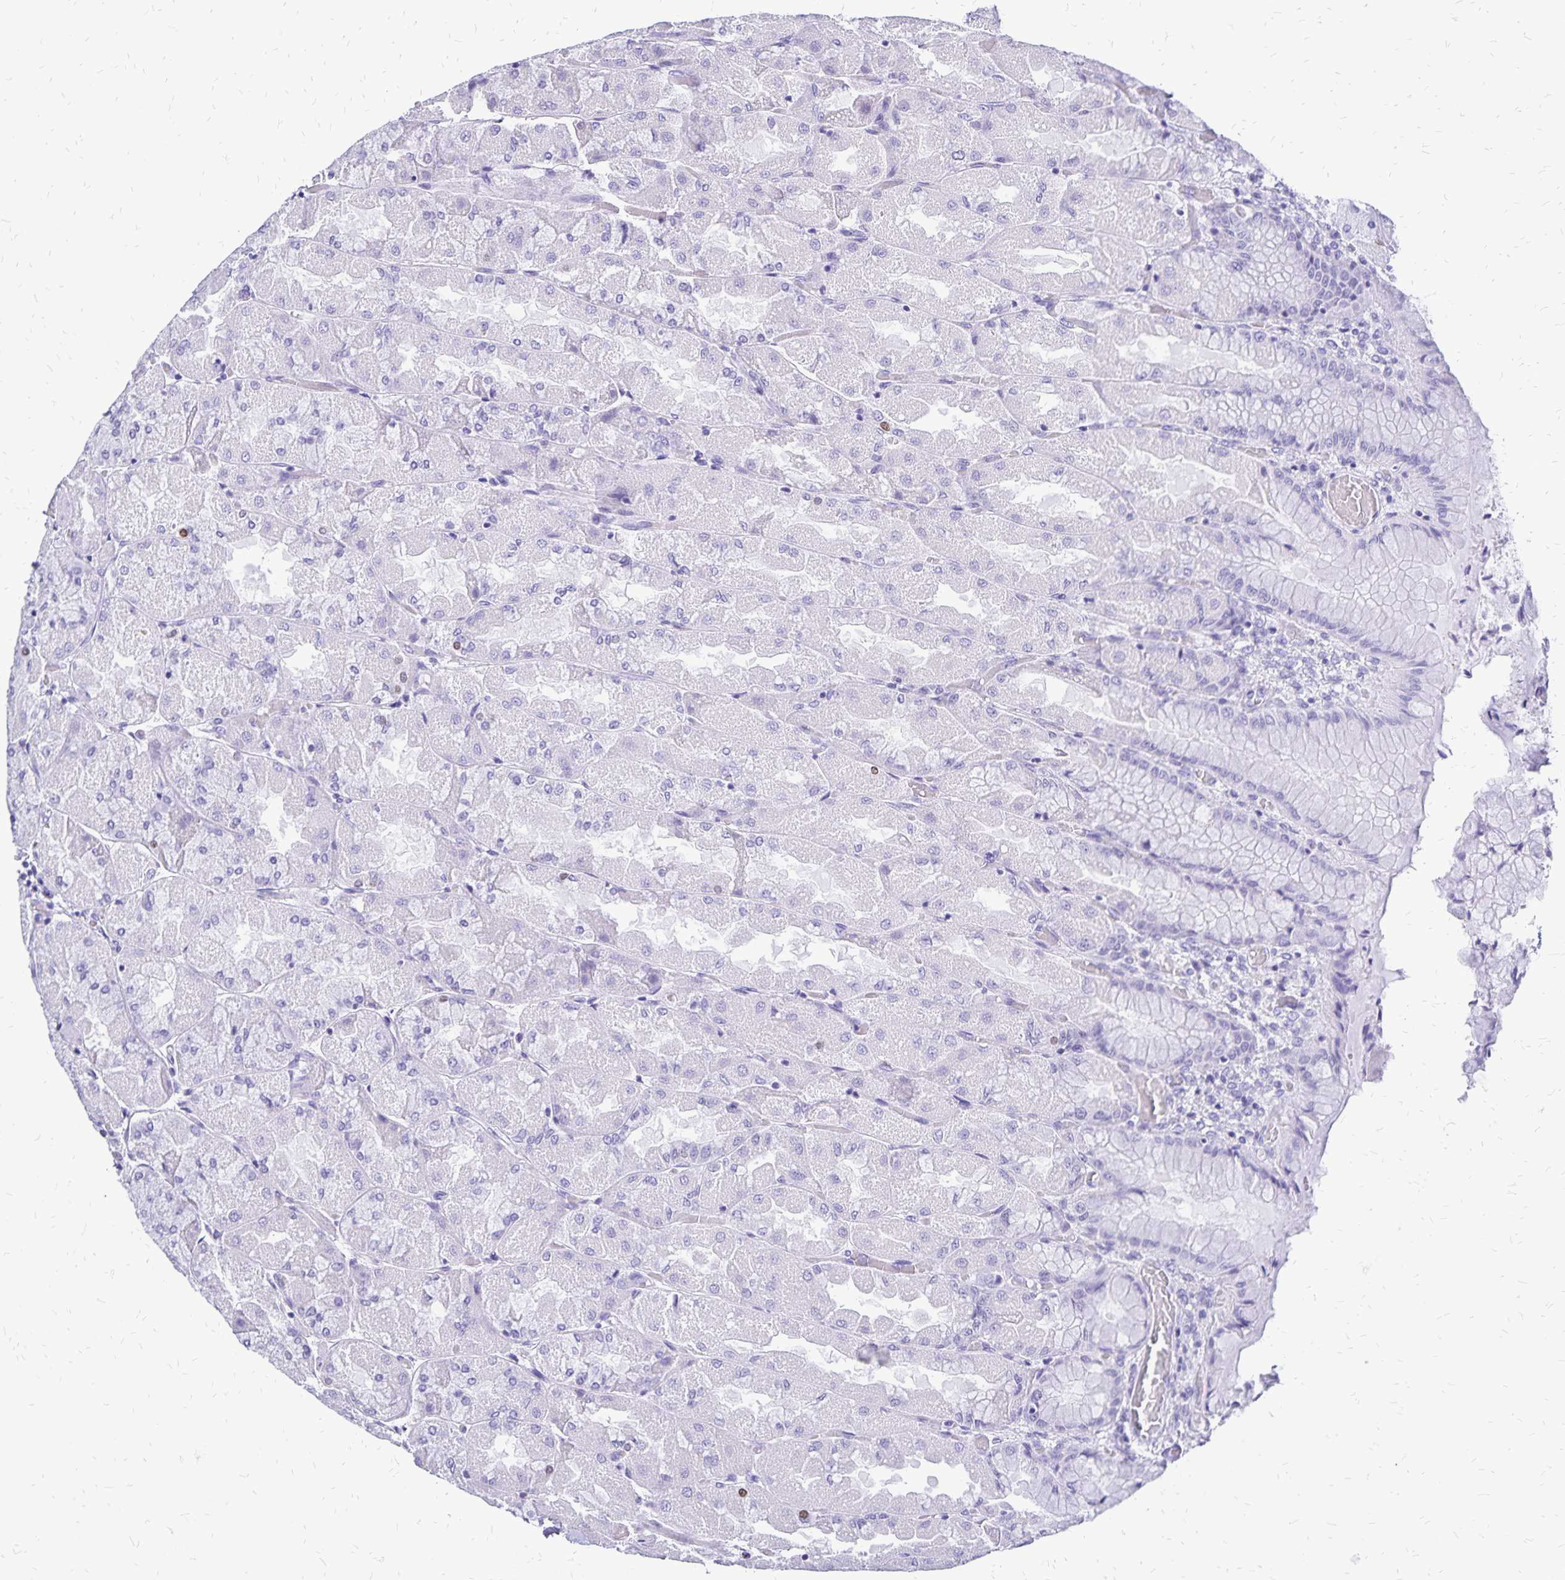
{"staining": {"intensity": "negative", "quantity": "none", "location": "none"}, "tissue": "stomach", "cell_type": "Glandular cells", "image_type": "normal", "snomed": [{"axis": "morphology", "description": "Normal tissue, NOS"}, {"axis": "topography", "description": "Stomach"}], "caption": "Immunohistochemistry micrograph of benign human stomach stained for a protein (brown), which reveals no staining in glandular cells.", "gene": "HMGB3", "patient": {"sex": "female", "age": 61}}